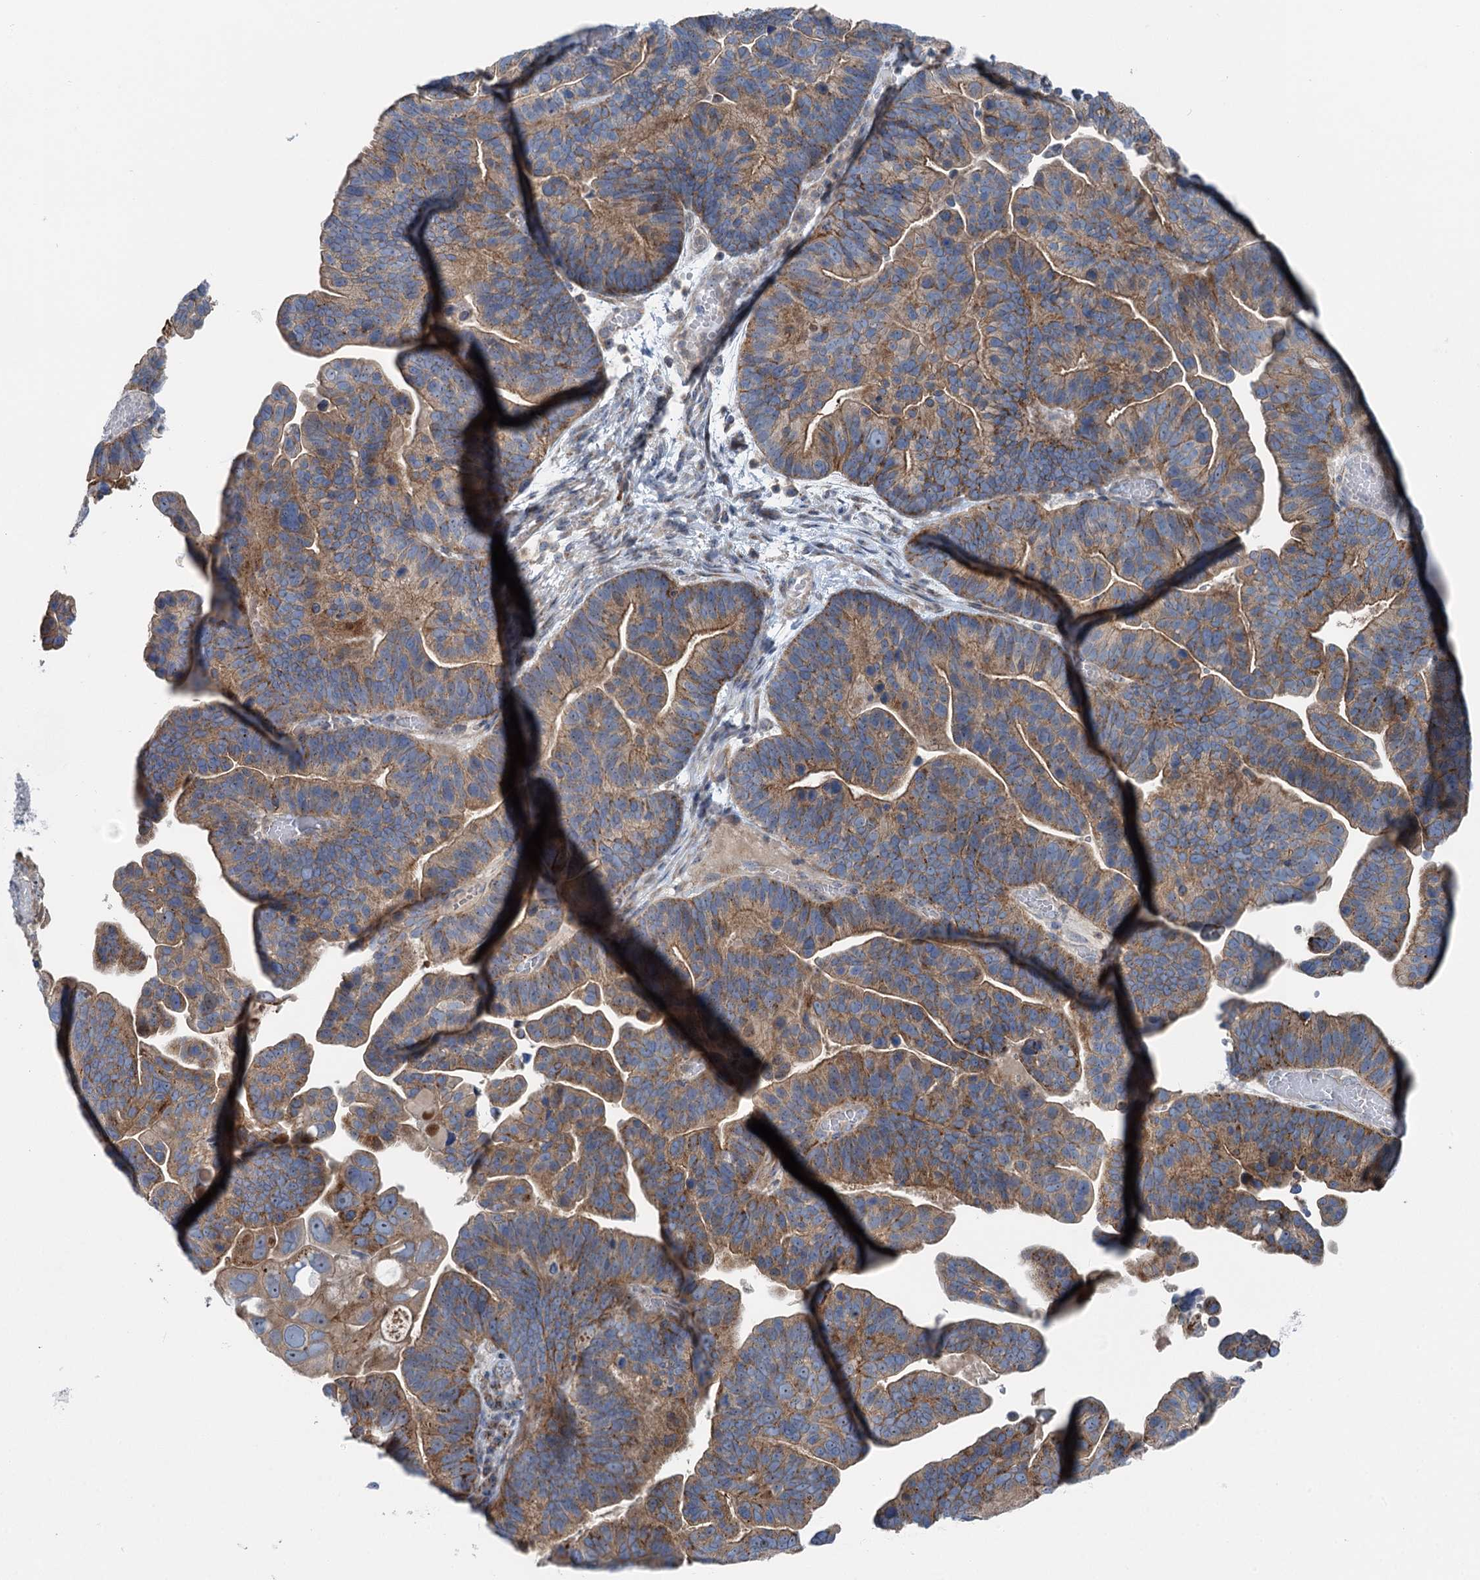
{"staining": {"intensity": "moderate", "quantity": ">75%", "location": "cytoplasmic/membranous"}, "tissue": "ovarian cancer", "cell_type": "Tumor cells", "image_type": "cancer", "snomed": [{"axis": "morphology", "description": "Cystadenocarcinoma, serous, NOS"}, {"axis": "topography", "description": "Ovary"}], "caption": "A high-resolution micrograph shows immunohistochemistry (IHC) staining of ovarian serous cystadenocarcinoma, which reveals moderate cytoplasmic/membranous staining in approximately >75% of tumor cells.", "gene": "MARK2", "patient": {"sex": "female", "age": 56}}